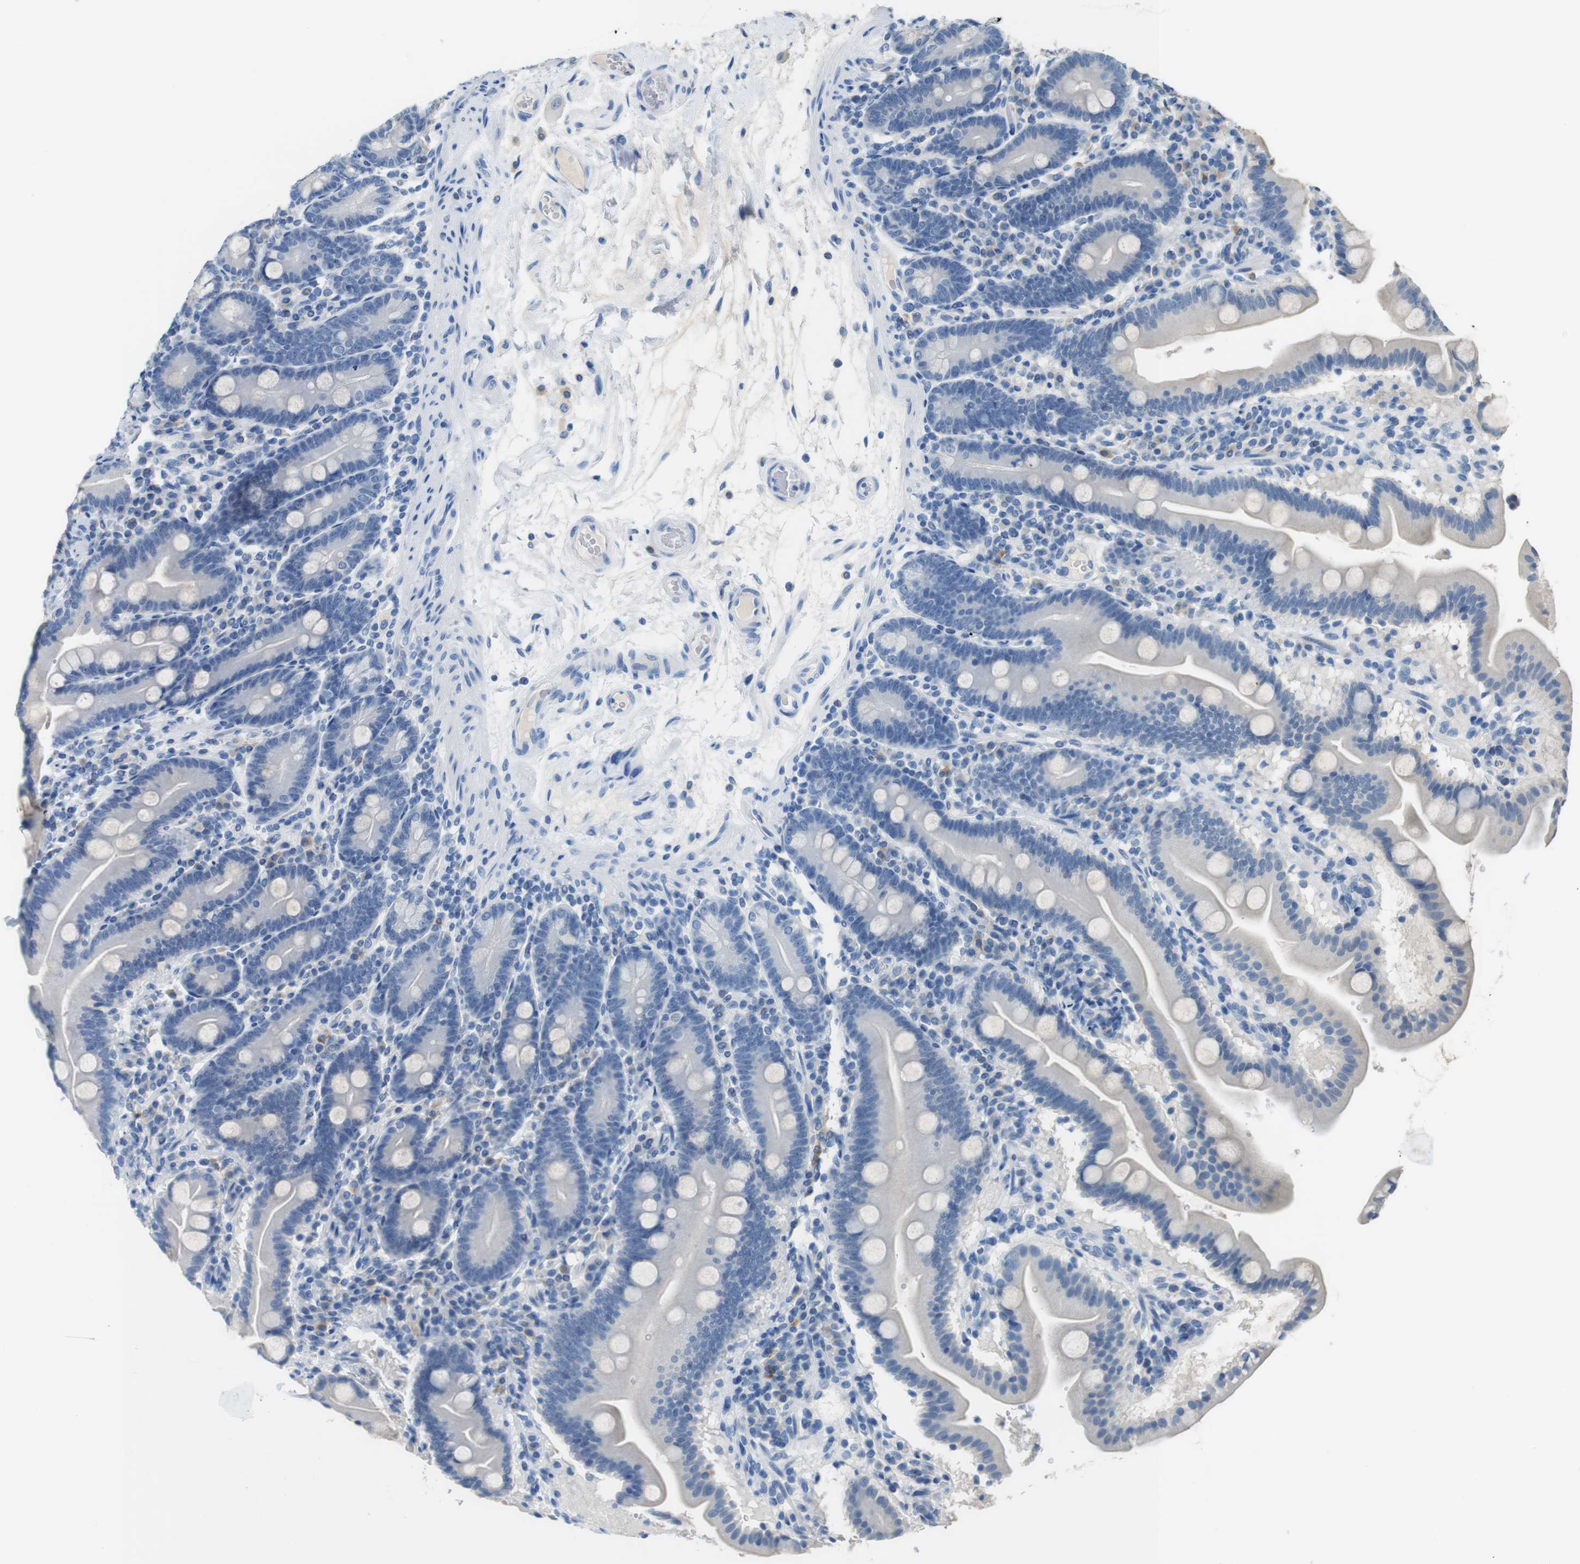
{"staining": {"intensity": "negative", "quantity": "none", "location": "none"}, "tissue": "duodenum", "cell_type": "Glandular cells", "image_type": "normal", "snomed": [{"axis": "morphology", "description": "Normal tissue, NOS"}, {"axis": "topography", "description": "Duodenum"}], "caption": "There is no significant expression in glandular cells of duodenum. (Brightfield microscopy of DAB (3,3'-diaminobenzidine) immunohistochemistry (IHC) at high magnification).", "gene": "SLC2A8", "patient": {"sex": "male", "age": 54}}